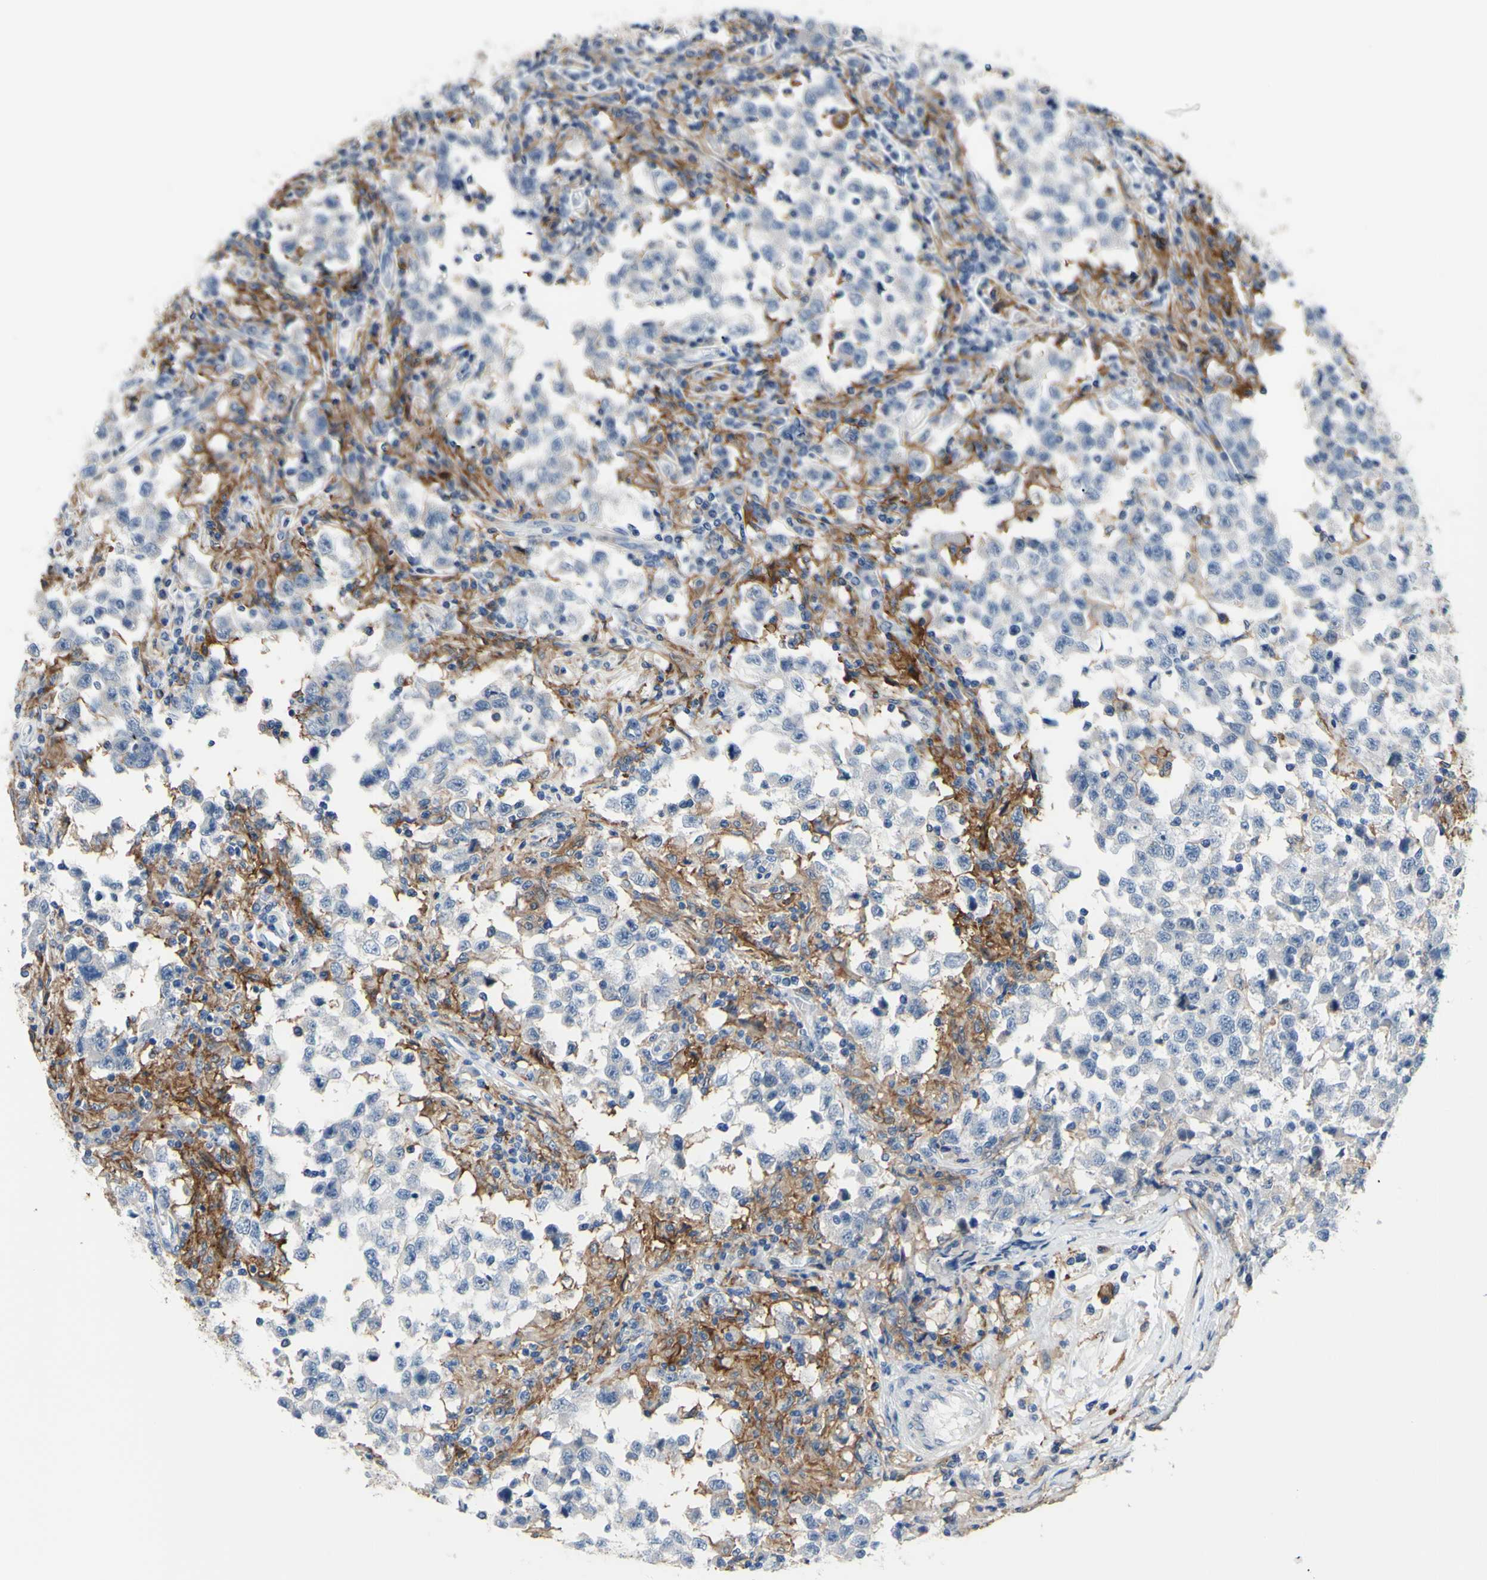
{"staining": {"intensity": "negative", "quantity": "none", "location": "none"}, "tissue": "testis cancer", "cell_type": "Tumor cells", "image_type": "cancer", "snomed": [{"axis": "morphology", "description": "Carcinoma, Embryonal, NOS"}, {"axis": "topography", "description": "Testis"}], "caption": "This is an immunohistochemistry micrograph of testis cancer (embryonal carcinoma). There is no positivity in tumor cells.", "gene": "FCGR2A", "patient": {"sex": "male", "age": 21}}